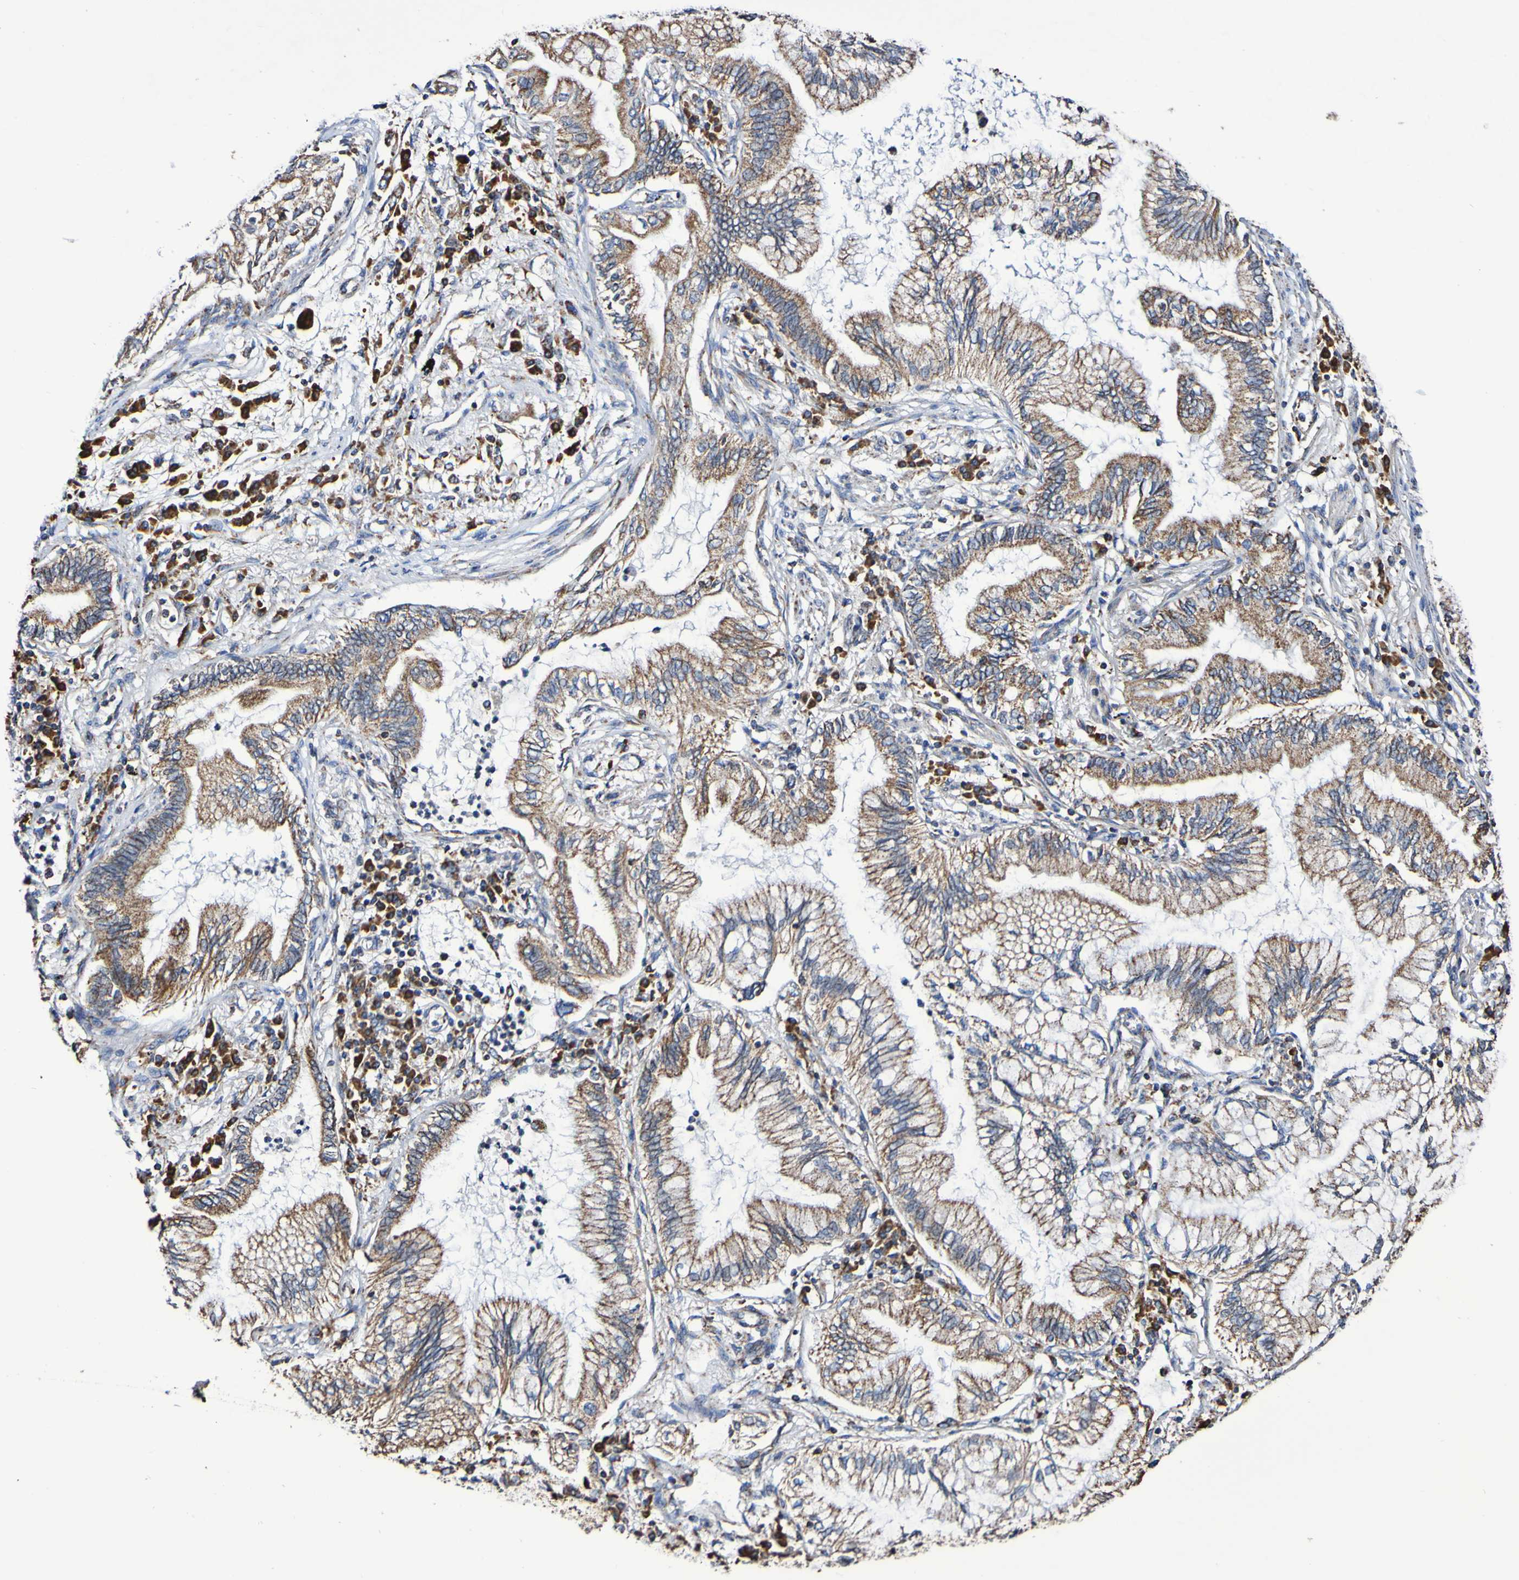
{"staining": {"intensity": "moderate", "quantity": ">75%", "location": "cytoplasmic/membranous"}, "tissue": "lung cancer", "cell_type": "Tumor cells", "image_type": "cancer", "snomed": [{"axis": "morphology", "description": "Normal tissue, NOS"}, {"axis": "morphology", "description": "Adenocarcinoma, NOS"}, {"axis": "topography", "description": "Bronchus"}, {"axis": "topography", "description": "Lung"}], "caption": "A medium amount of moderate cytoplasmic/membranous staining is present in approximately >75% of tumor cells in lung cancer (adenocarcinoma) tissue. (Brightfield microscopy of DAB IHC at high magnification).", "gene": "IL18R1", "patient": {"sex": "female", "age": 70}}